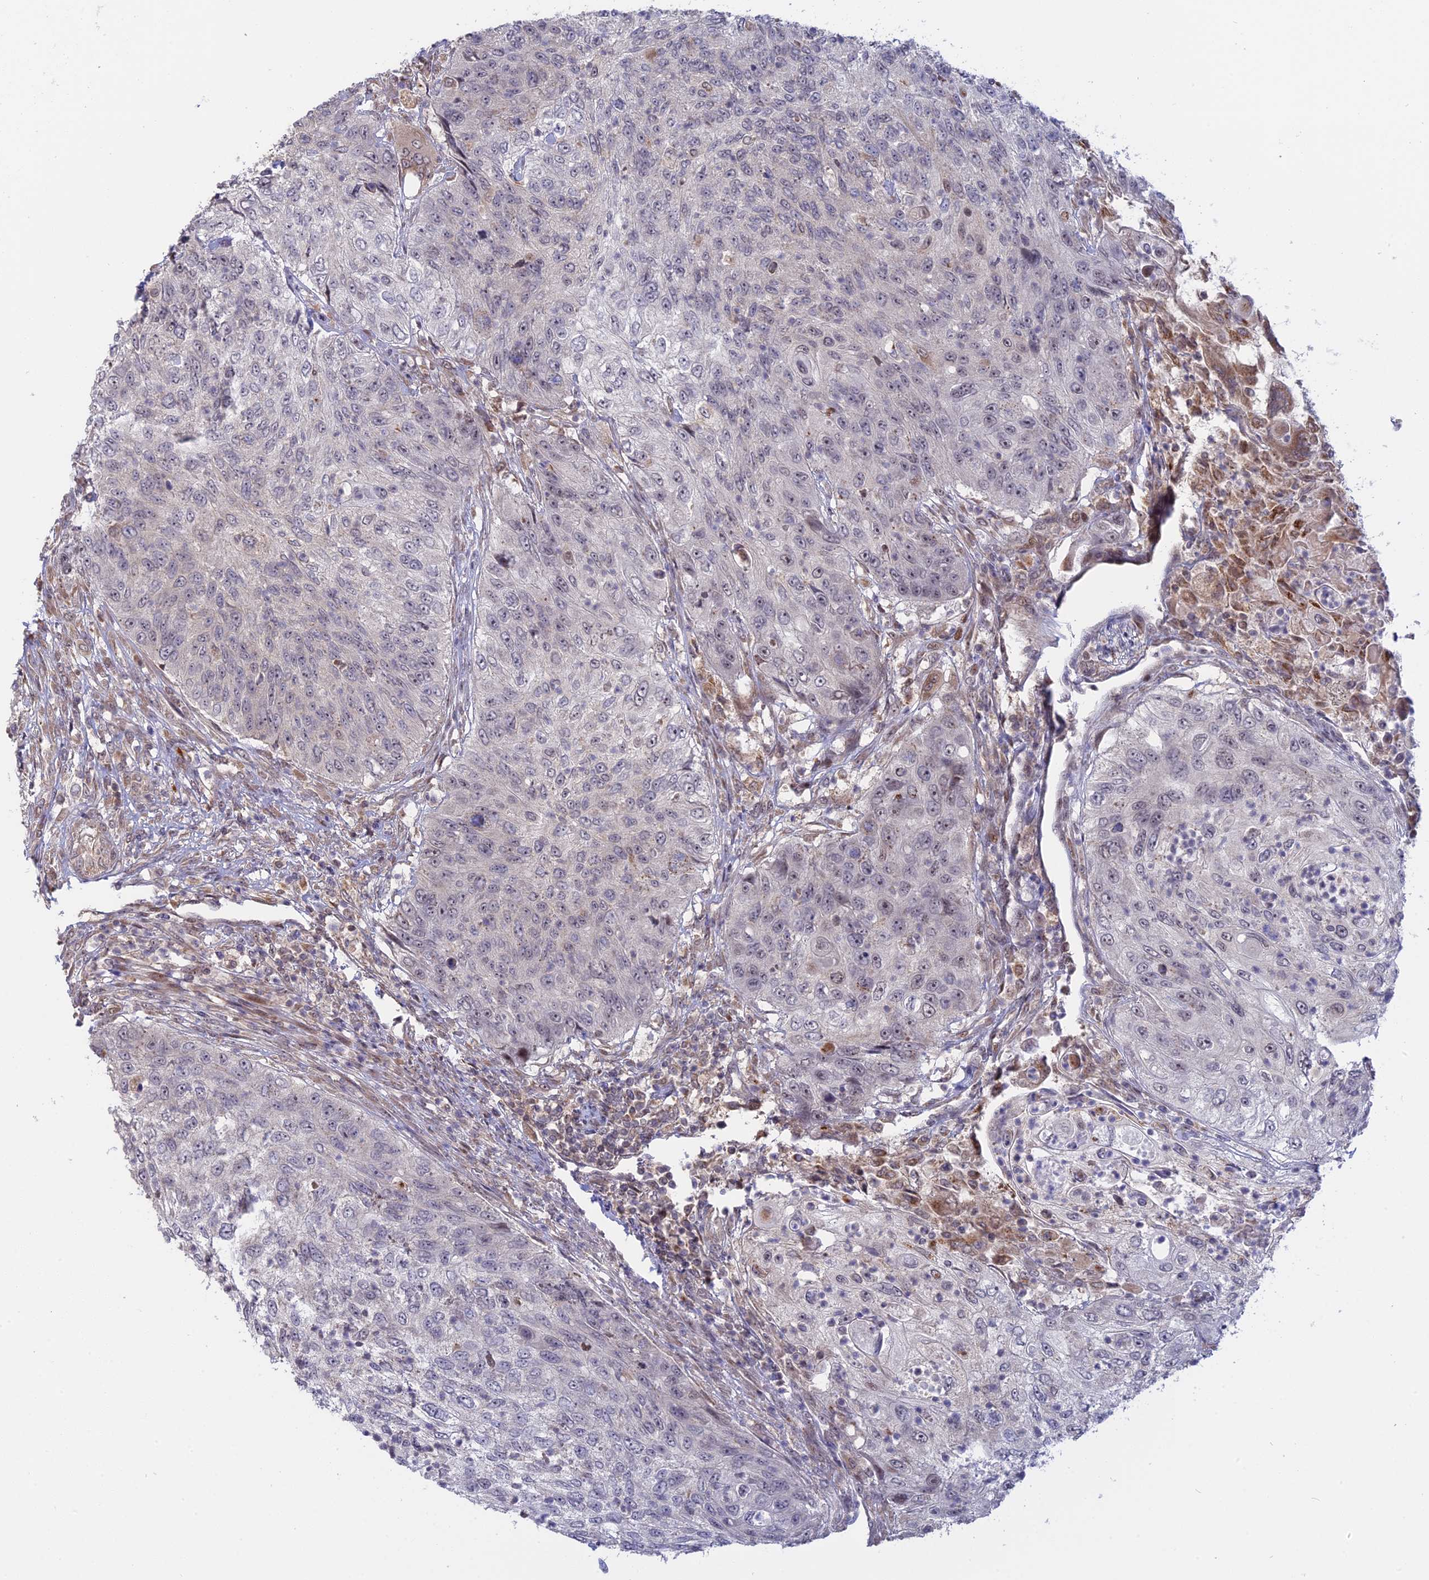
{"staining": {"intensity": "negative", "quantity": "none", "location": "none"}, "tissue": "urothelial cancer", "cell_type": "Tumor cells", "image_type": "cancer", "snomed": [{"axis": "morphology", "description": "Urothelial carcinoma, High grade"}, {"axis": "topography", "description": "Urinary bladder"}], "caption": "Protein analysis of urothelial cancer shows no significant expression in tumor cells.", "gene": "GSKIP", "patient": {"sex": "female", "age": 60}}